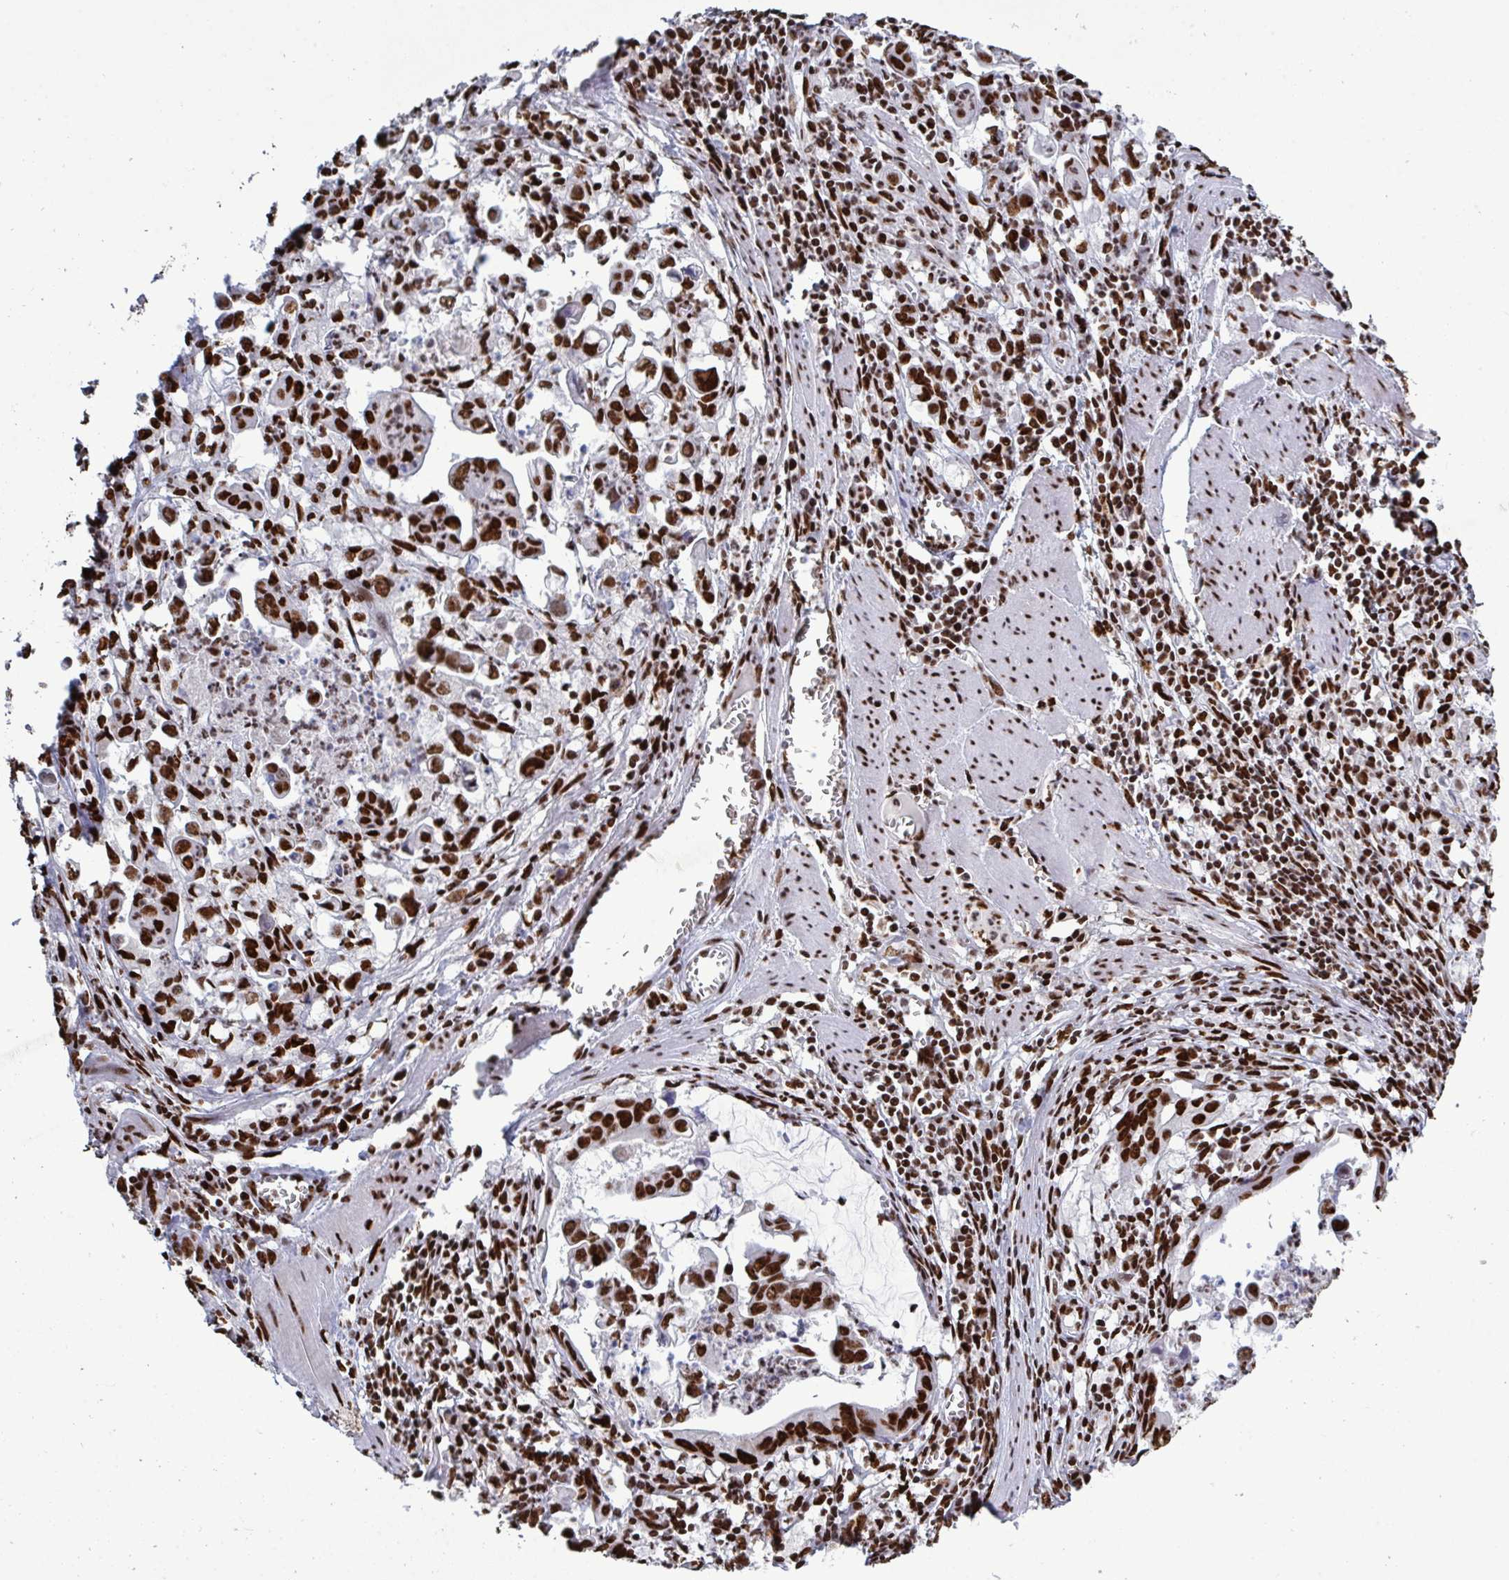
{"staining": {"intensity": "strong", "quantity": ">75%", "location": "nuclear"}, "tissue": "stomach cancer", "cell_type": "Tumor cells", "image_type": "cancer", "snomed": [{"axis": "morphology", "description": "Adenocarcinoma, NOS"}, {"axis": "topography", "description": "Stomach, upper"}], "caption": "The immunohistochemical stain shows strong nuclear positivity in tumor cells of stomach cancer tissue.", "gene": "ZNF607", "patient": {"sex": "male", "age": 80}}